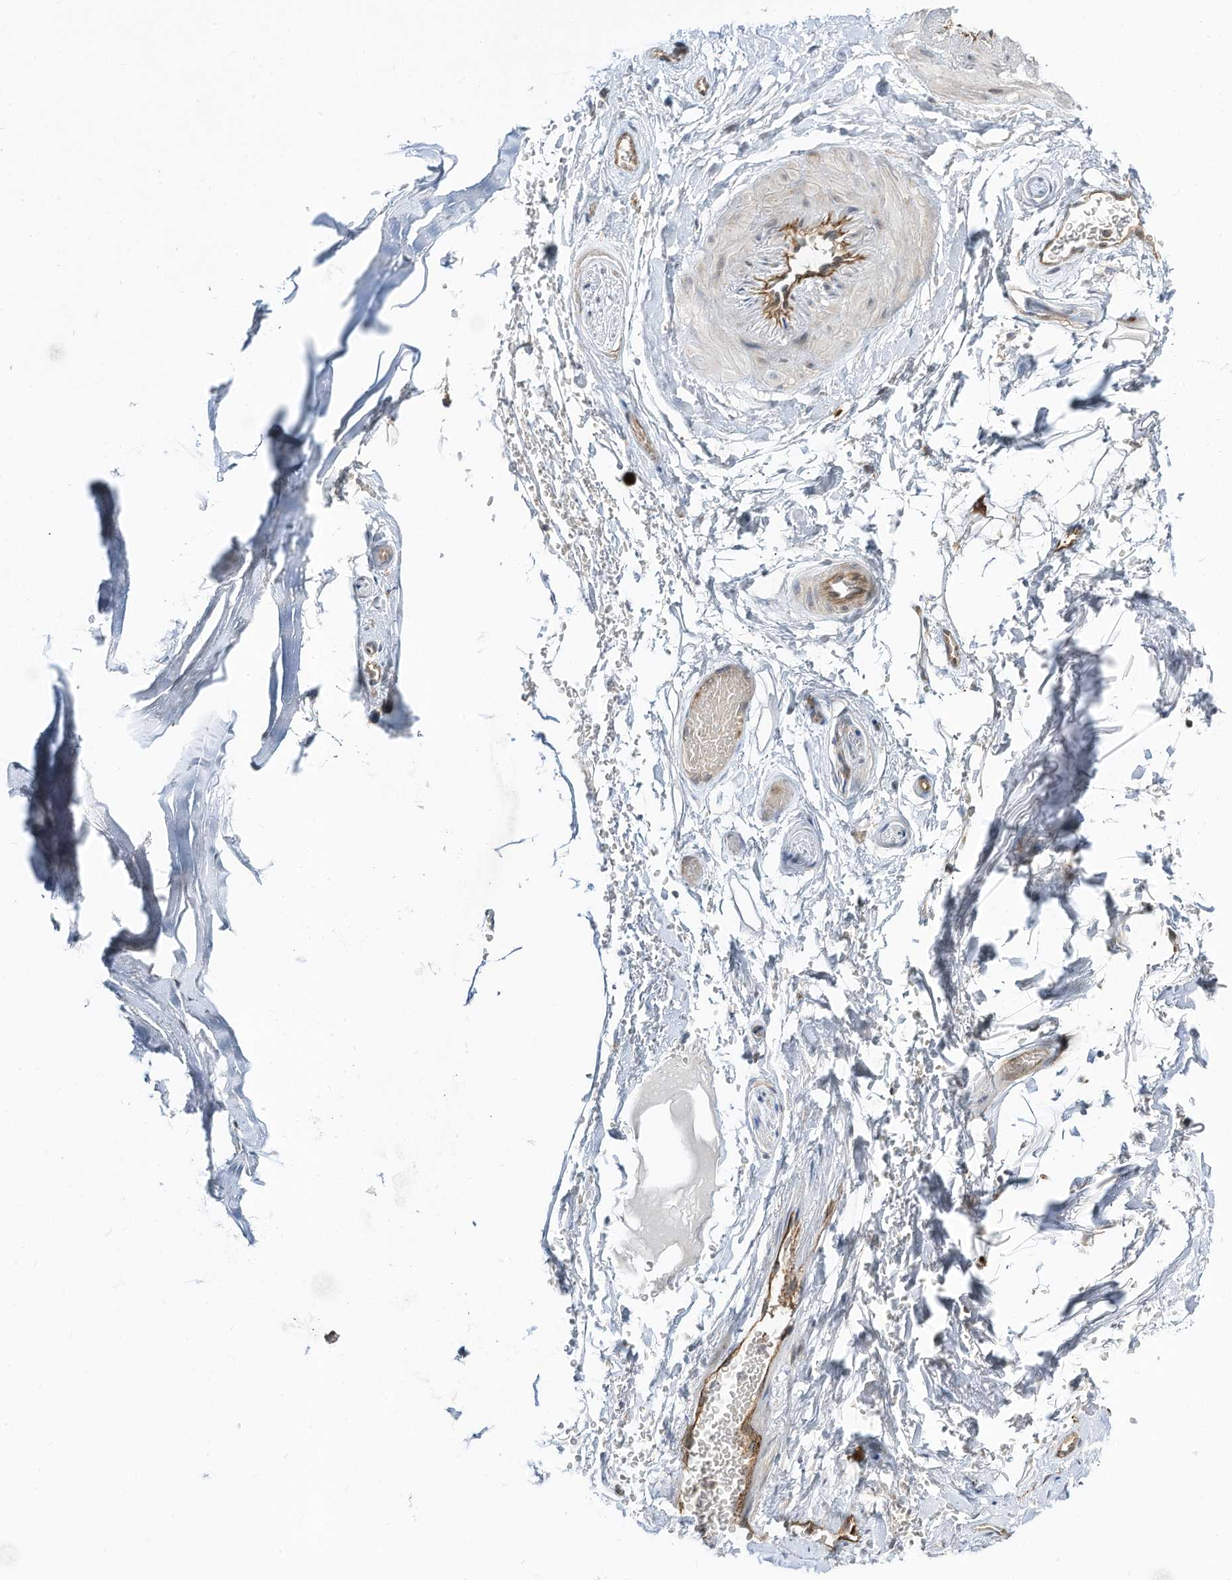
{"staining": {"intensity": "negative", "quantity": "none", "location": "none"}, "tissue": "adipose tissue", "cell_type": "Adipocytes", "image_type": "normal", "snomed": [{"axis": "morphology", "description": "Normal tissue, NOS"}, {"axis": "morphology", "description": "Basal cell carcinoma"}, {"axis": "topography", "description": "Skin"}], "caption": "DAB (3,3'-diaminobenzidine) immunohistochemical staining of unremarkable human adipose tissue exhibits no significant expression in adipocytes.", "gene": "DZIP3", "patient": {"sex": "female", "age": 89}}